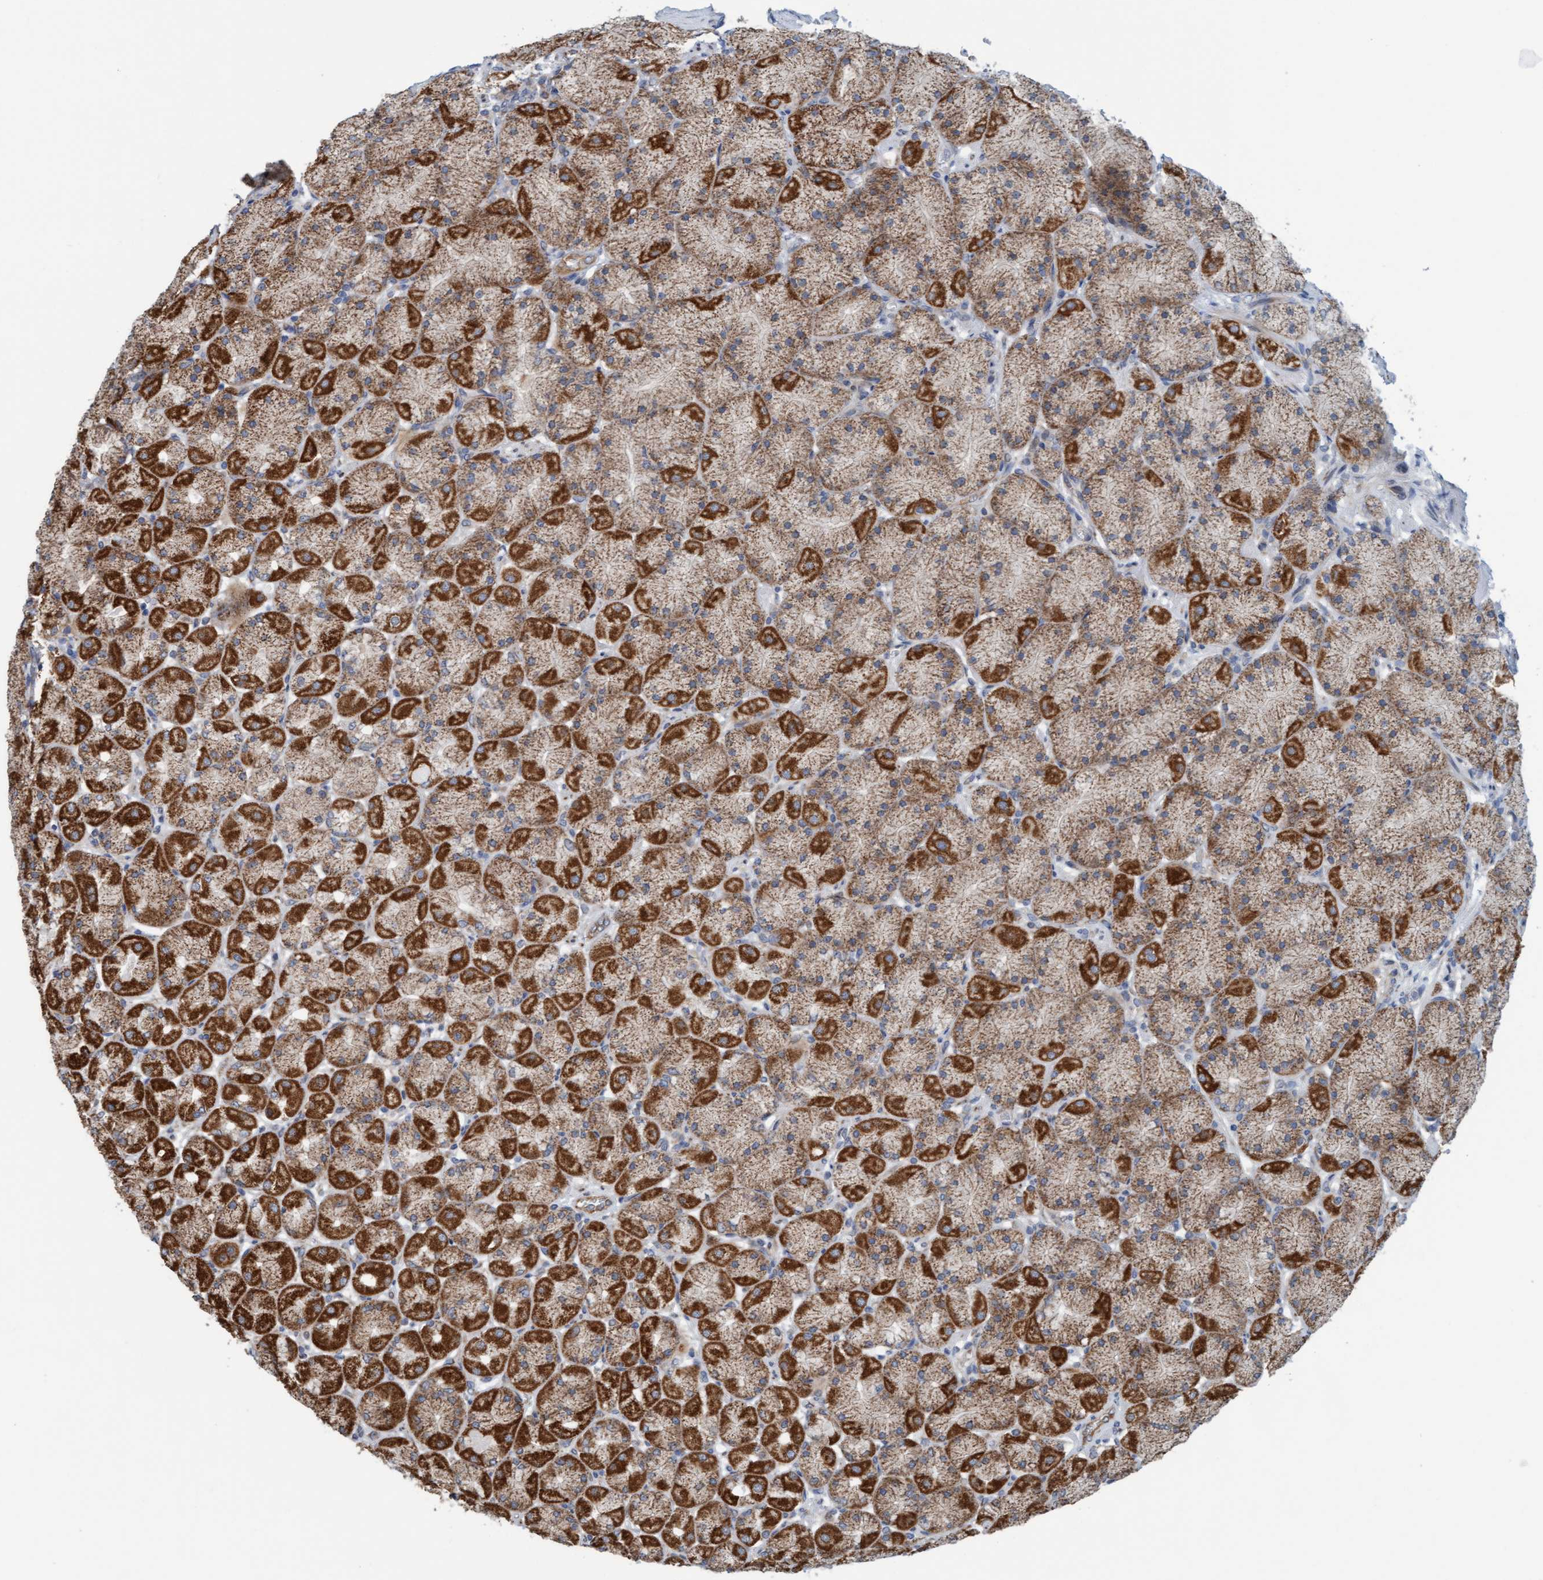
{"staining": {"intensity": "strong", "quantity": ">75%", "location": "cytoplasmic/membranous"}, "tissue": "stomach", "cell_type": "Glandular cells", "image_type": "normal", "snomed": [{"axis": "morphology", "description": "Normal tissue, NOS"}, {"axis": "topography", "description": "Stomach, upper"}], "caption": "Protein staining by immunohistochemistry exhibits strong cytoplasmic/membranous positivity in about >75% of glandular cells in benign stomach.", "gene": "ZNF566", "patient": {"sex": "female", "age": 56}}